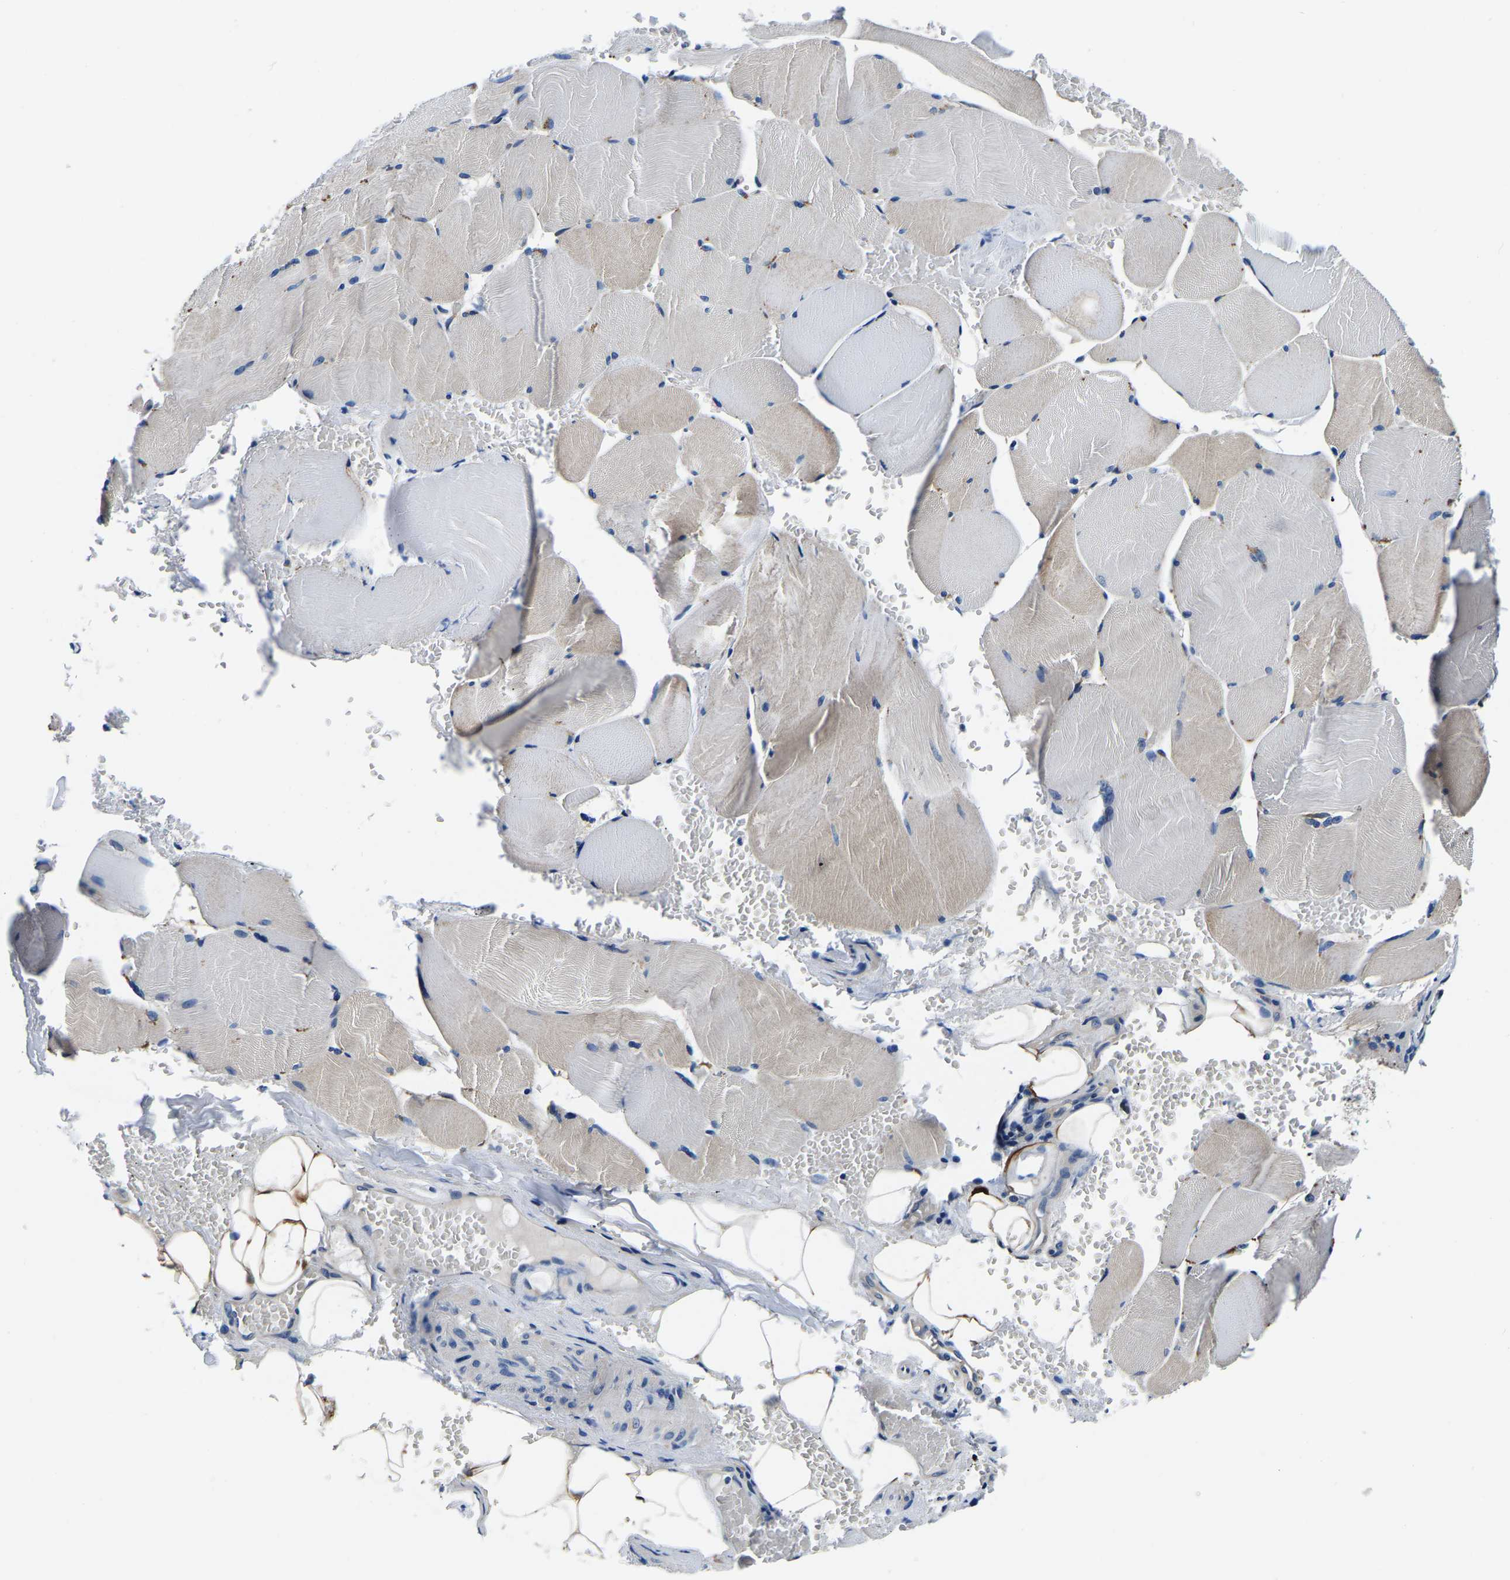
{"staining": {"intensity": "weak", "quantity": "25%-75%", "location": "cytoplasmic/membranous"}, "tissue": "skeletal muscle", "cell_type": "Myocytes", "image_type": "normal", "snomed": [{"axis": "morphology", "description": "Normal tissue, NOS"}, {"axis": "topography", "description": "Skin"}, {"axis": "topography", "description": "Skeletal muscle"}], "caption": "Weak cytoplasmic/membranous staining is present in approximately 25%-75% of myocytes in benign skeletal muscle.", "gene": "ACO1", "patient": {"sex": "male", "age": 83}}